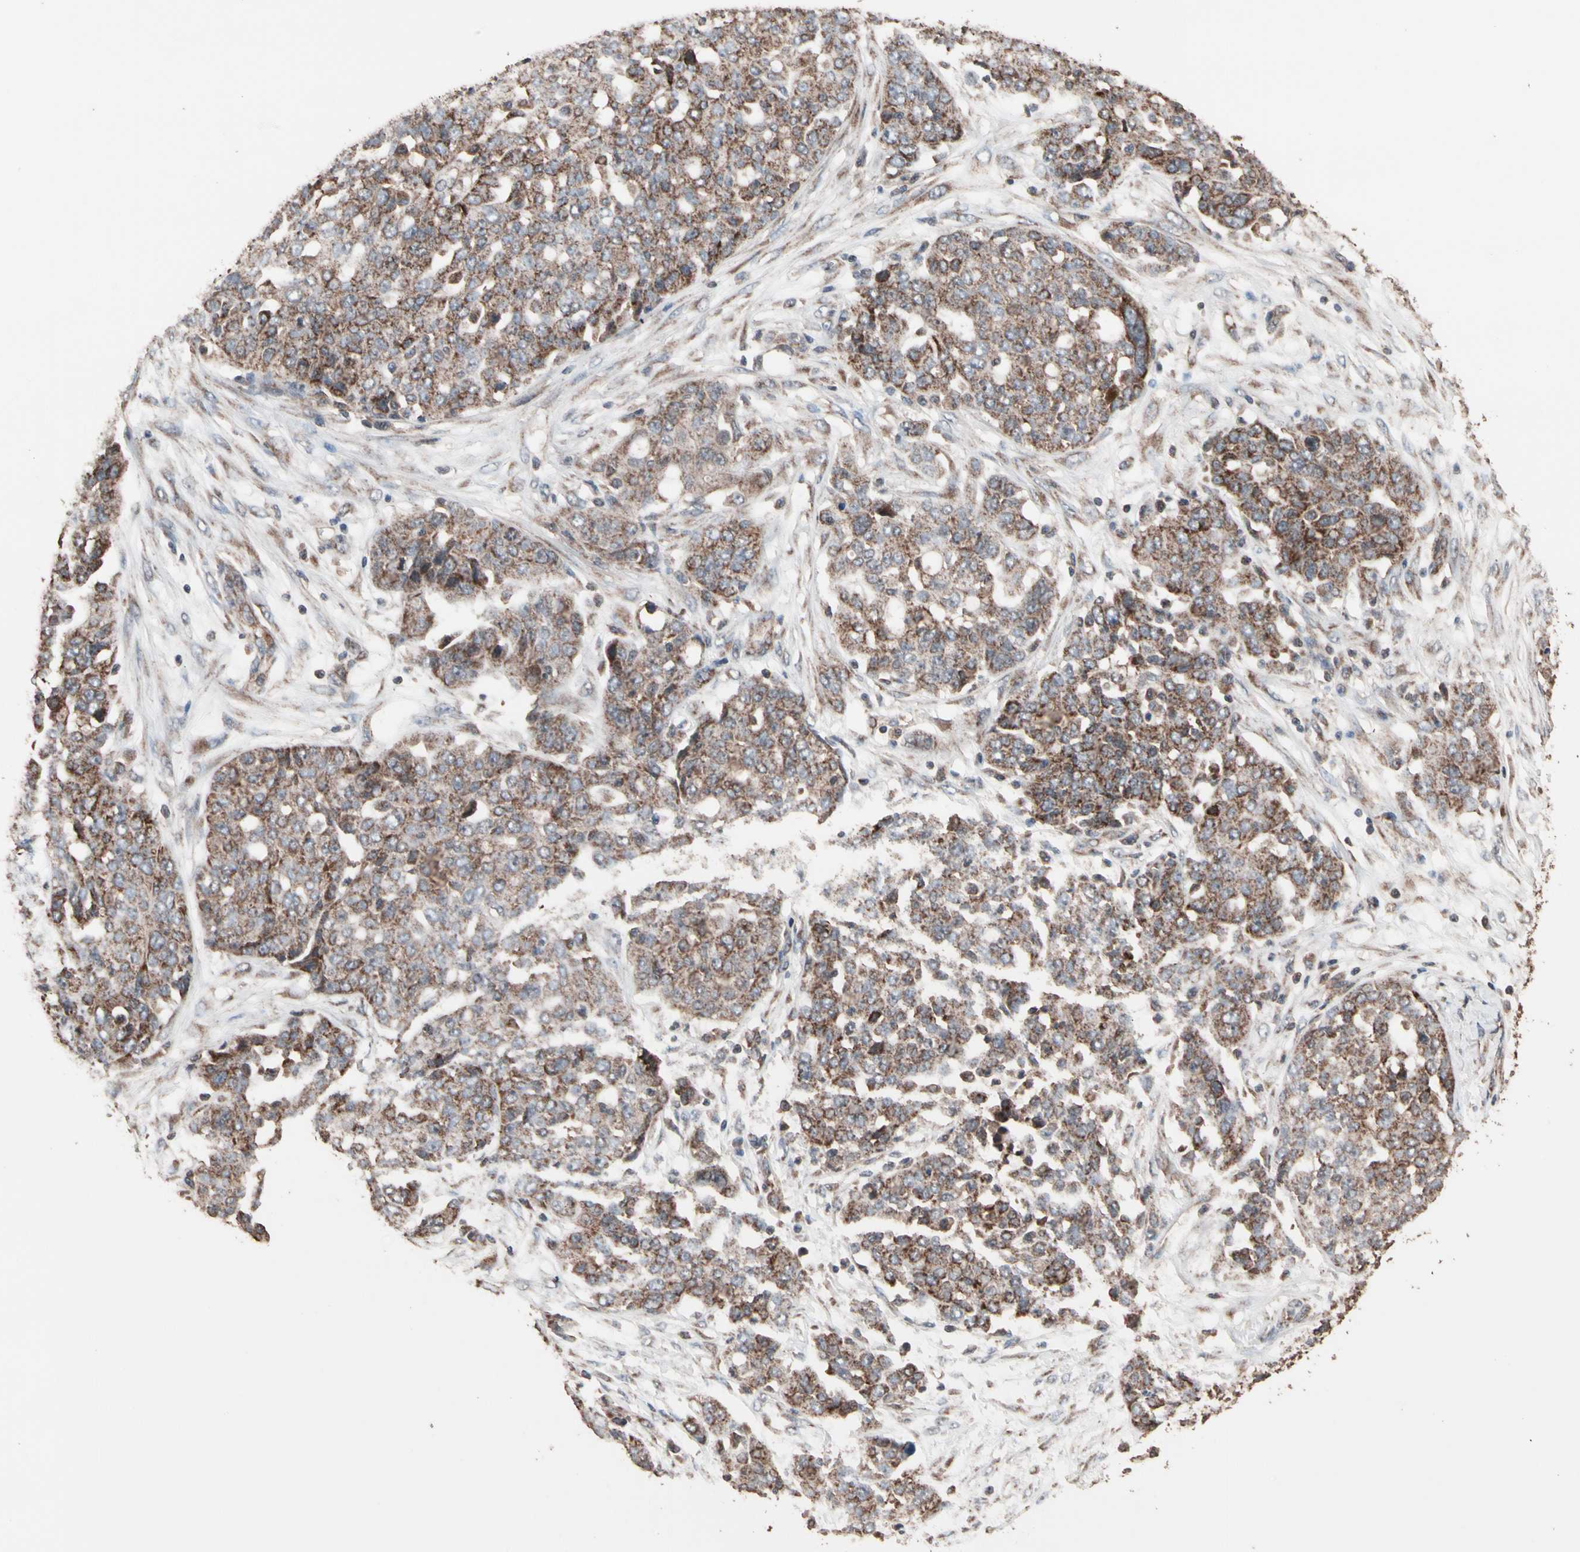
{"staining": {"intensity": "strong", "quantity": ">75%", "location": "cytoplasmic/membranous"}, "tissue": "ovarian cancer", "cell_type": "Tumor cells", "image_type": "cancer", "snomed": [{"axis": "morphology", "description": "Cystadenocarcinoma, serous, NOS"}, {"axis": "topography", "description": "Soft tissue"}, {"axis": "topography", "description": "Ovary"}], "caption": "Strong cytoplasmic/membranous positivity is appreciated in about >75% of tumor cells in ovarian cancer.", "gene": "MRPL2", "patient": {"sex": "female", "age": 57}}